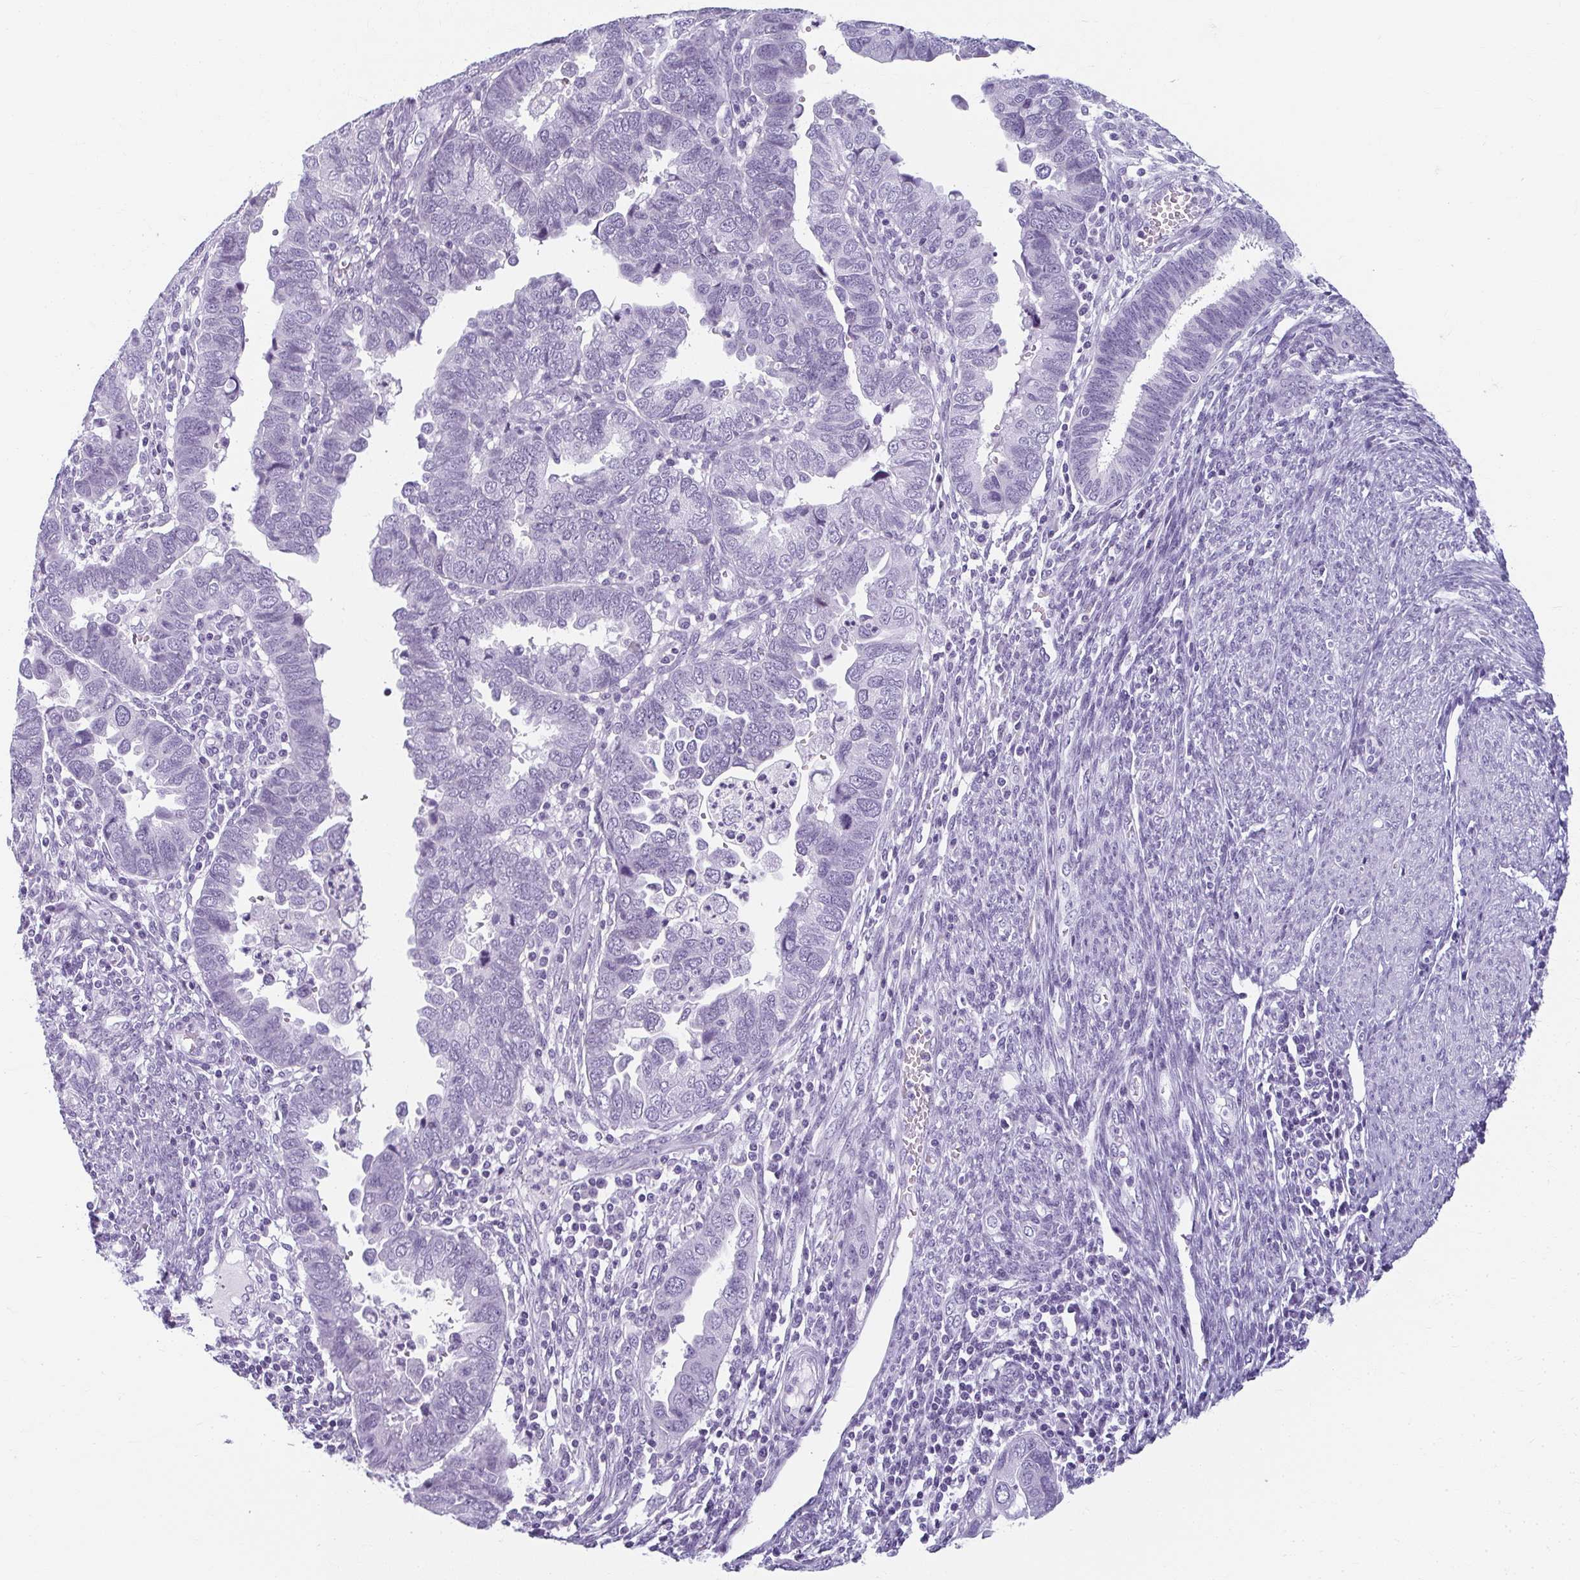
{"staining": {"intensity": "negative", "quantity": "none", "location": "none"}, "tissue": "endometrial cancer", "cell_type": "Tumor cells", "image_type": "cancer", "snomed": [{"axis": "morphology", "description": "Adenocarcinoma, NOS"}, {"axis": "topography", "description": "Endometrium"}], "caption": "Tumor cells are negative for protein expression in human endometrial cancer (adenocarcinoma).", "gene": "MOBP", "patient": {"sex": "female", "age": 79}}